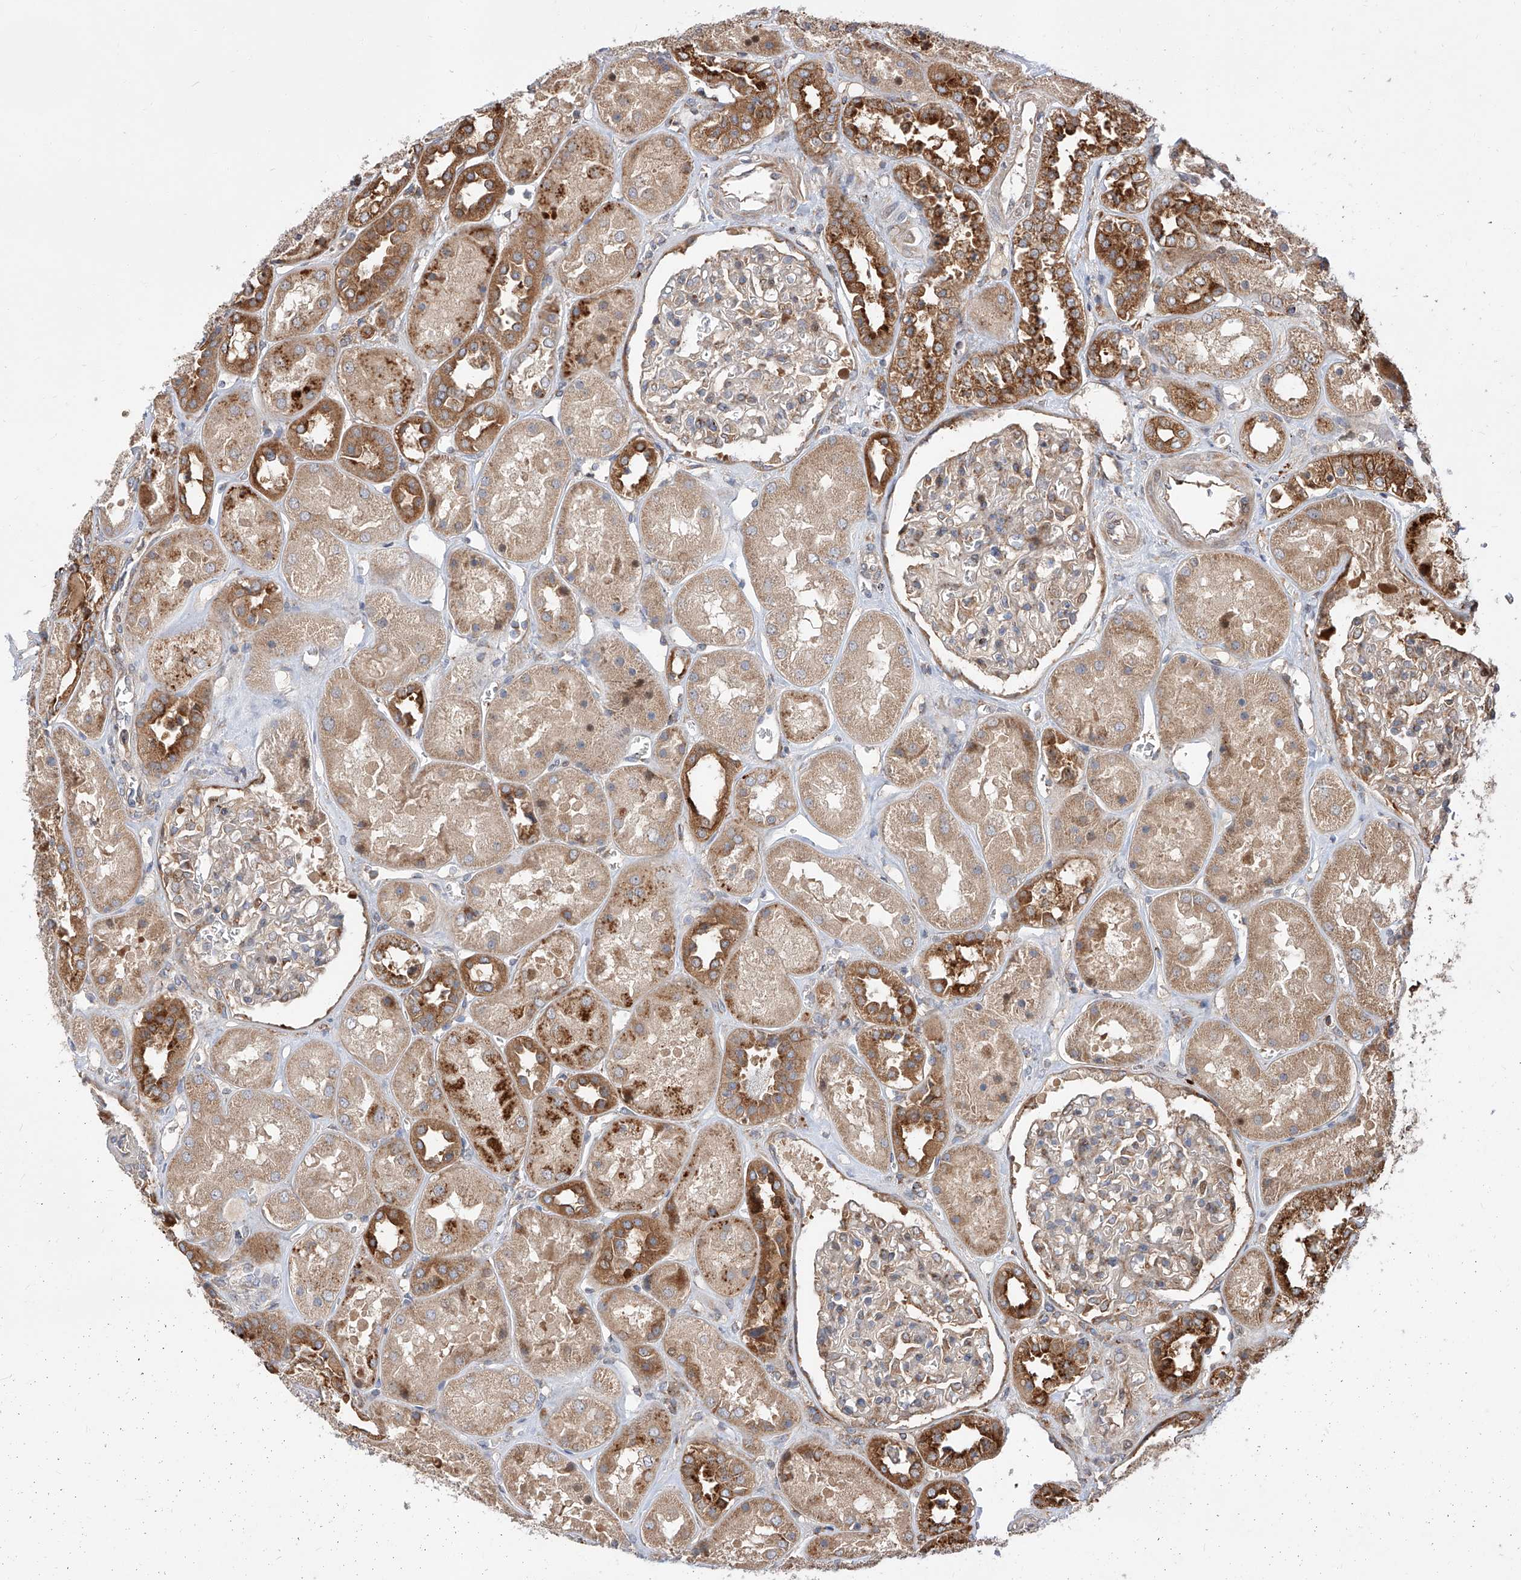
{"staining": {"intensity": "weak", "quantity": "<25%", "location": "cytoplasmic/membranous"}, "tissue": "kidney", "cell_type": "Cells in glomeruli", "image_type": "normal", "snomed": [{"axis": "morphology", "description": "Normal tissue, NOS"}, {"axis": "topography", "description": "Kidney"}], "caption": "IHC photomicrograph of unremarkable kidney stained for a protein (brown), which shows no staining in cells in glomeruli.", "gene": "DIRAS3", "patient": {"sex": "male", "age": 70}}